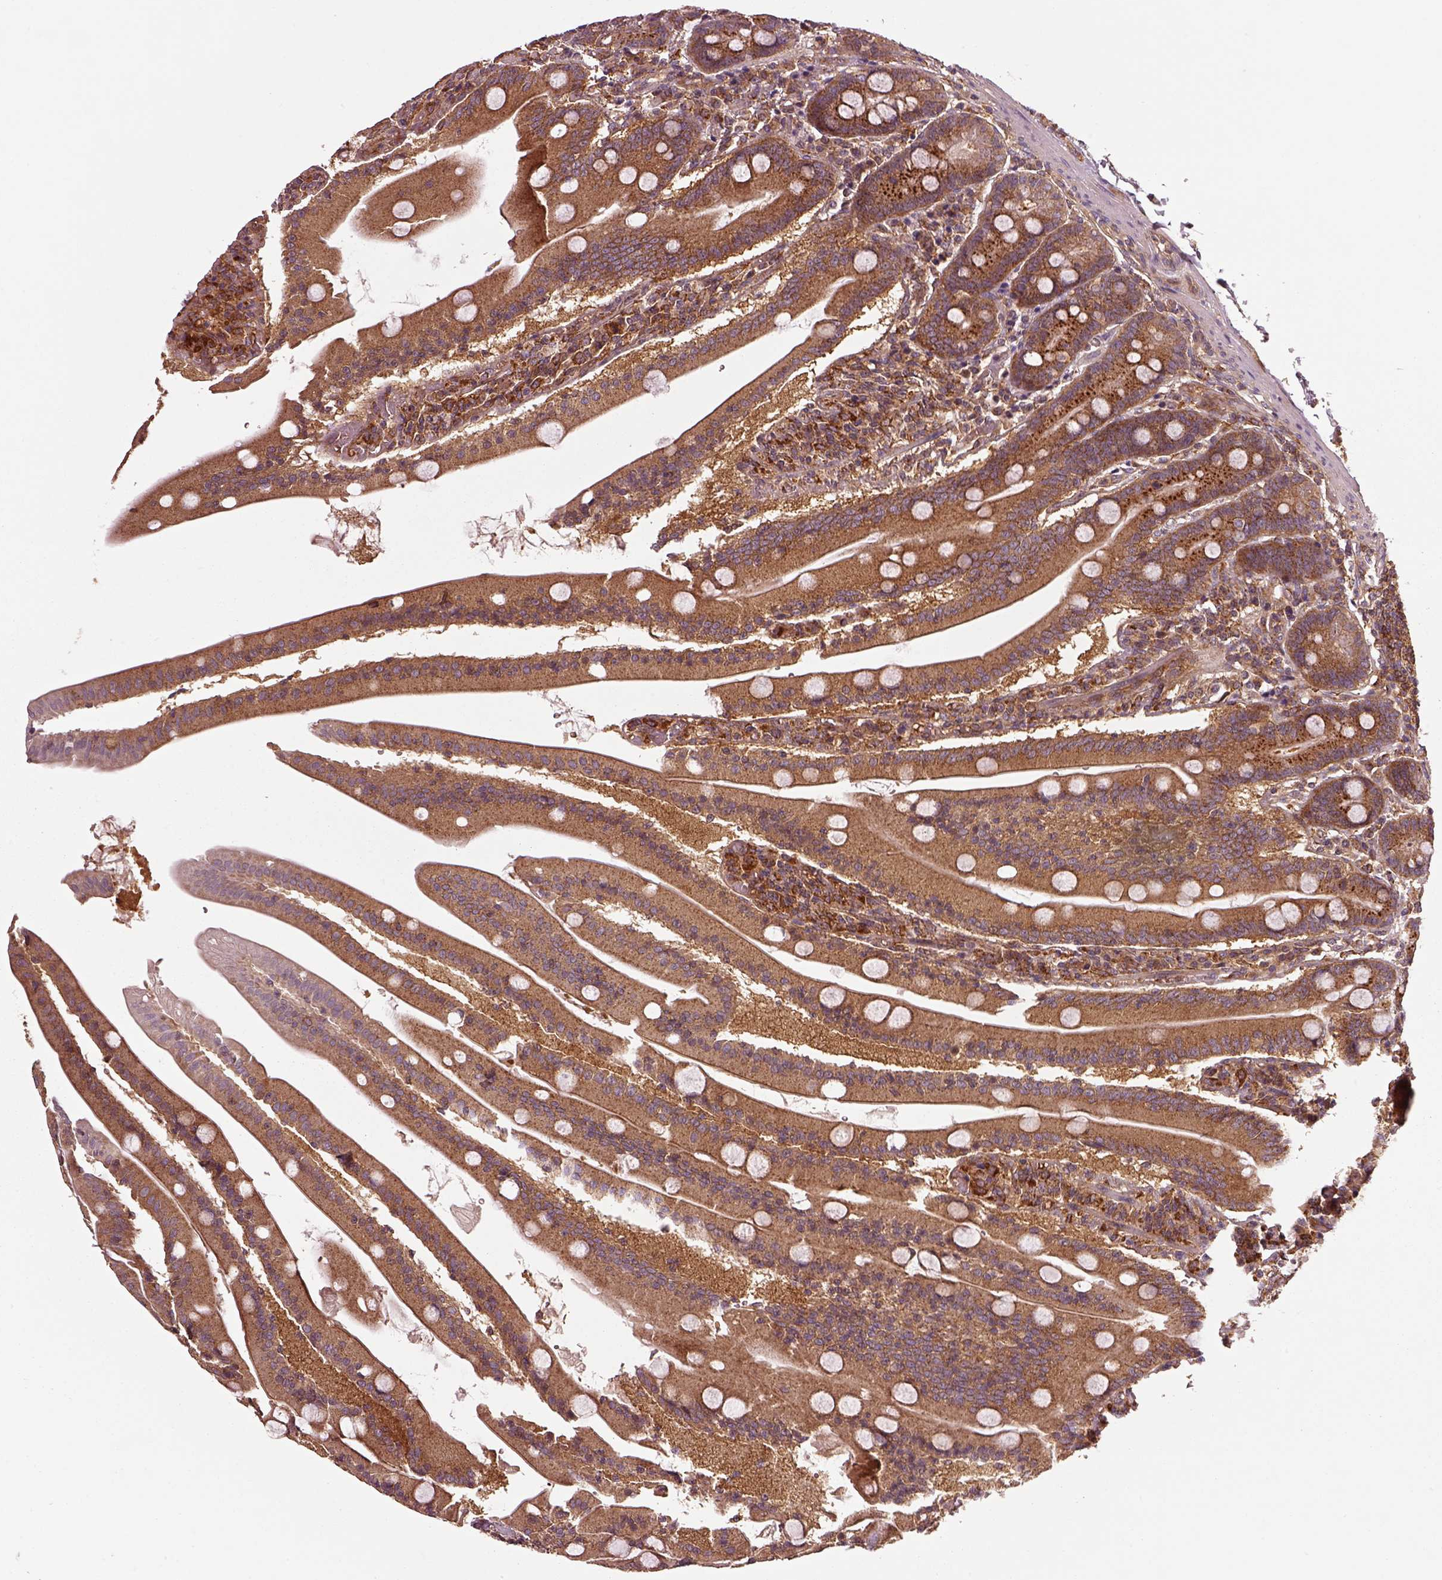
{"staining": {"intensity": "strong", "quantity": ">75%", "location": "cytoplasmic/membranous"}, "tissue": "small intestine", "cell_type": "Glandular cells", "image_type": "normal", "snomed": [{"axis": "morphology", "description": "Normal tissue, NOS"}, {"axis": "topography", "description": "Small intestine"}], "caption": "Immunohistochemistry (DAB (3,3'-diaminobenzidine)) staining of unremarkable human small intestine shows strong cytoplasmic/membranous protein positivity in about >75% of glandular cells.", "gene": "WASHC2A", "patient": {"sex": "male", "age": 37}}